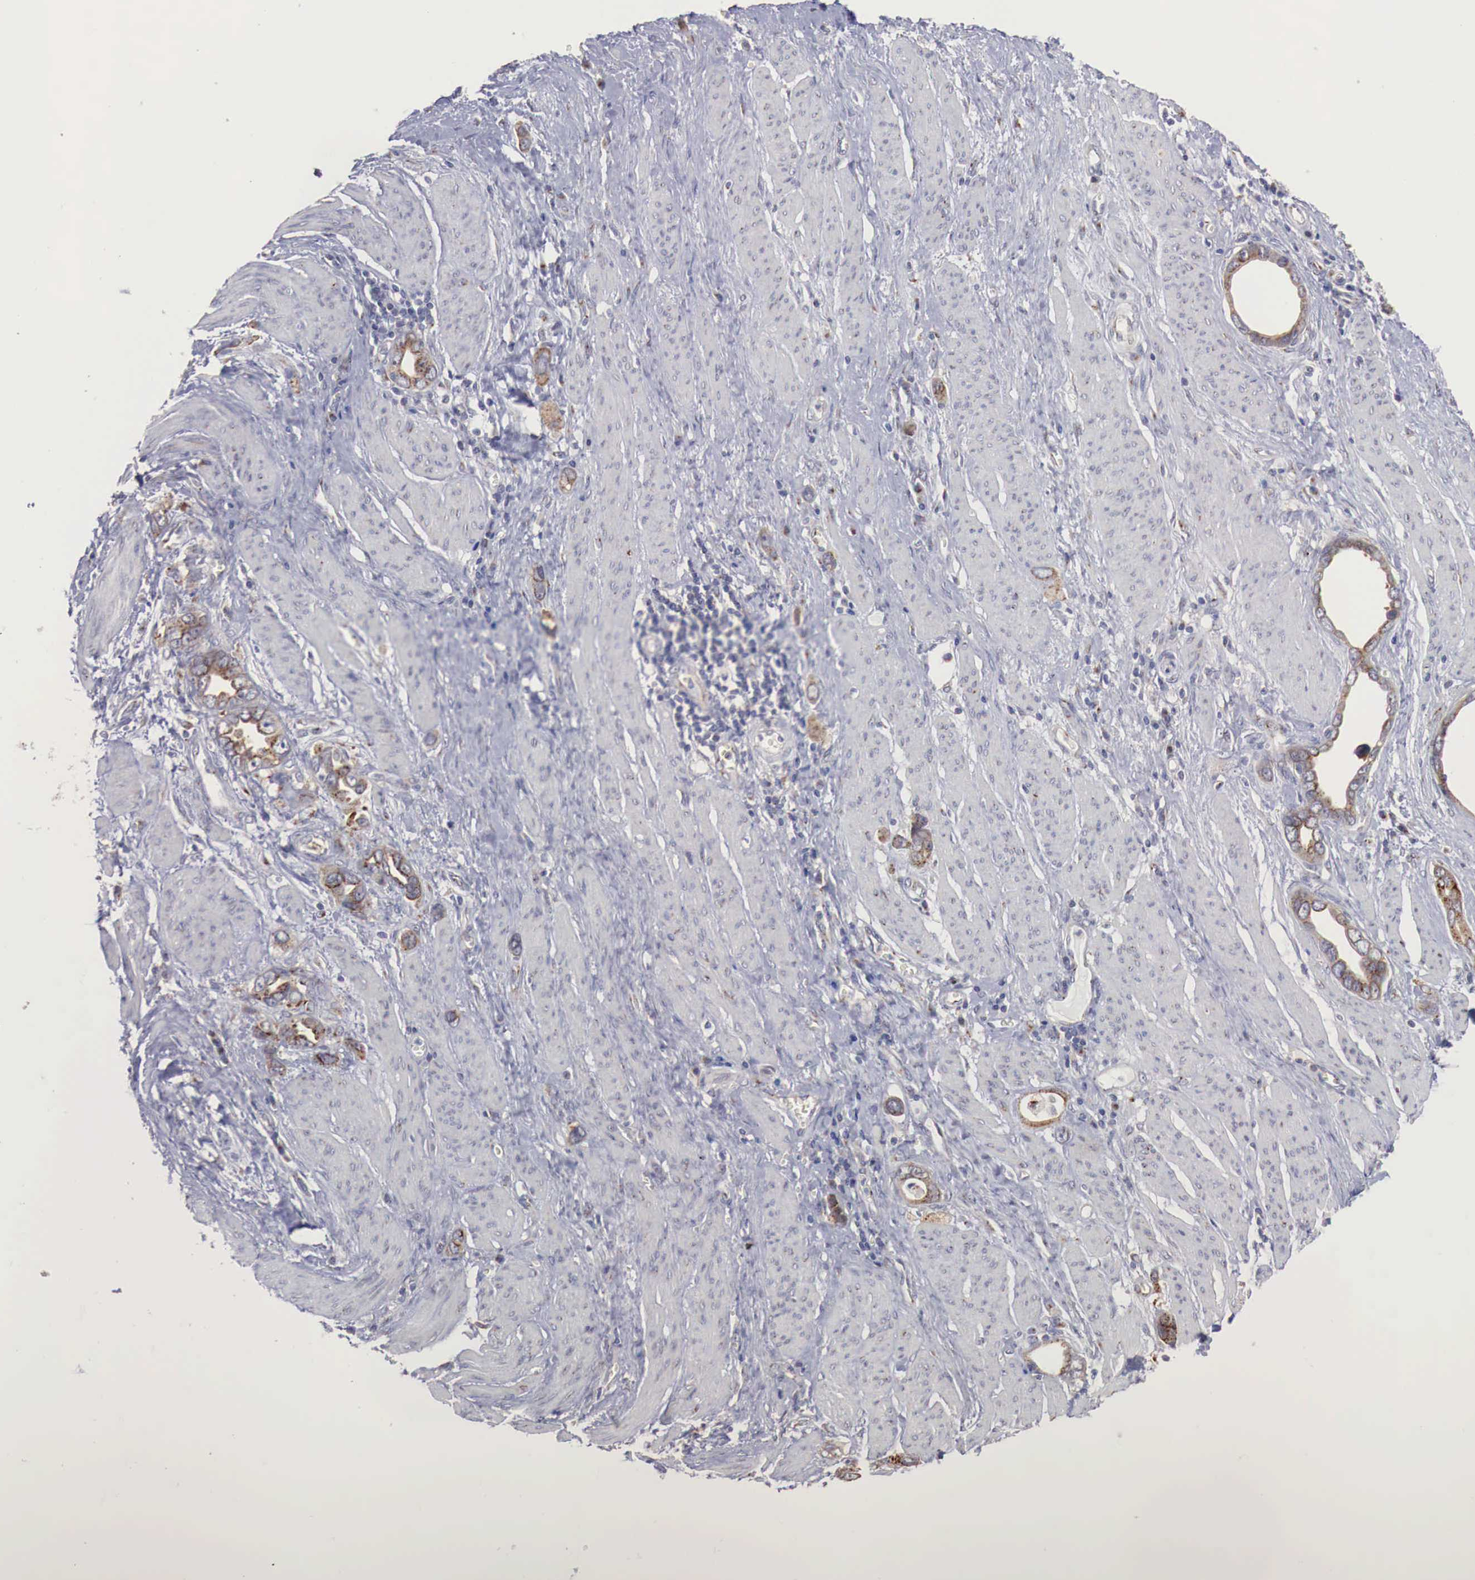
{"staining": {"intensity": "moderate", "quantity": "25%-75%", "location": "cytoplasmic/membranous"}, "tissue": "stomach cancer", "cell_type": "Tumor cells", "image_type": "cancer", "snomed": [{"axis": "morphology", "description": "Adenocarcinoma, NOS"}, {"axis": "topography", "description": "Stomach"}], "caption": "Moderate cytoplasmic/membranous expression is seen in about 25%-75% of tumor cells in stomach cancer.", "gene": "SYAP1", "patient": {"sex": "male", "age": 78}}